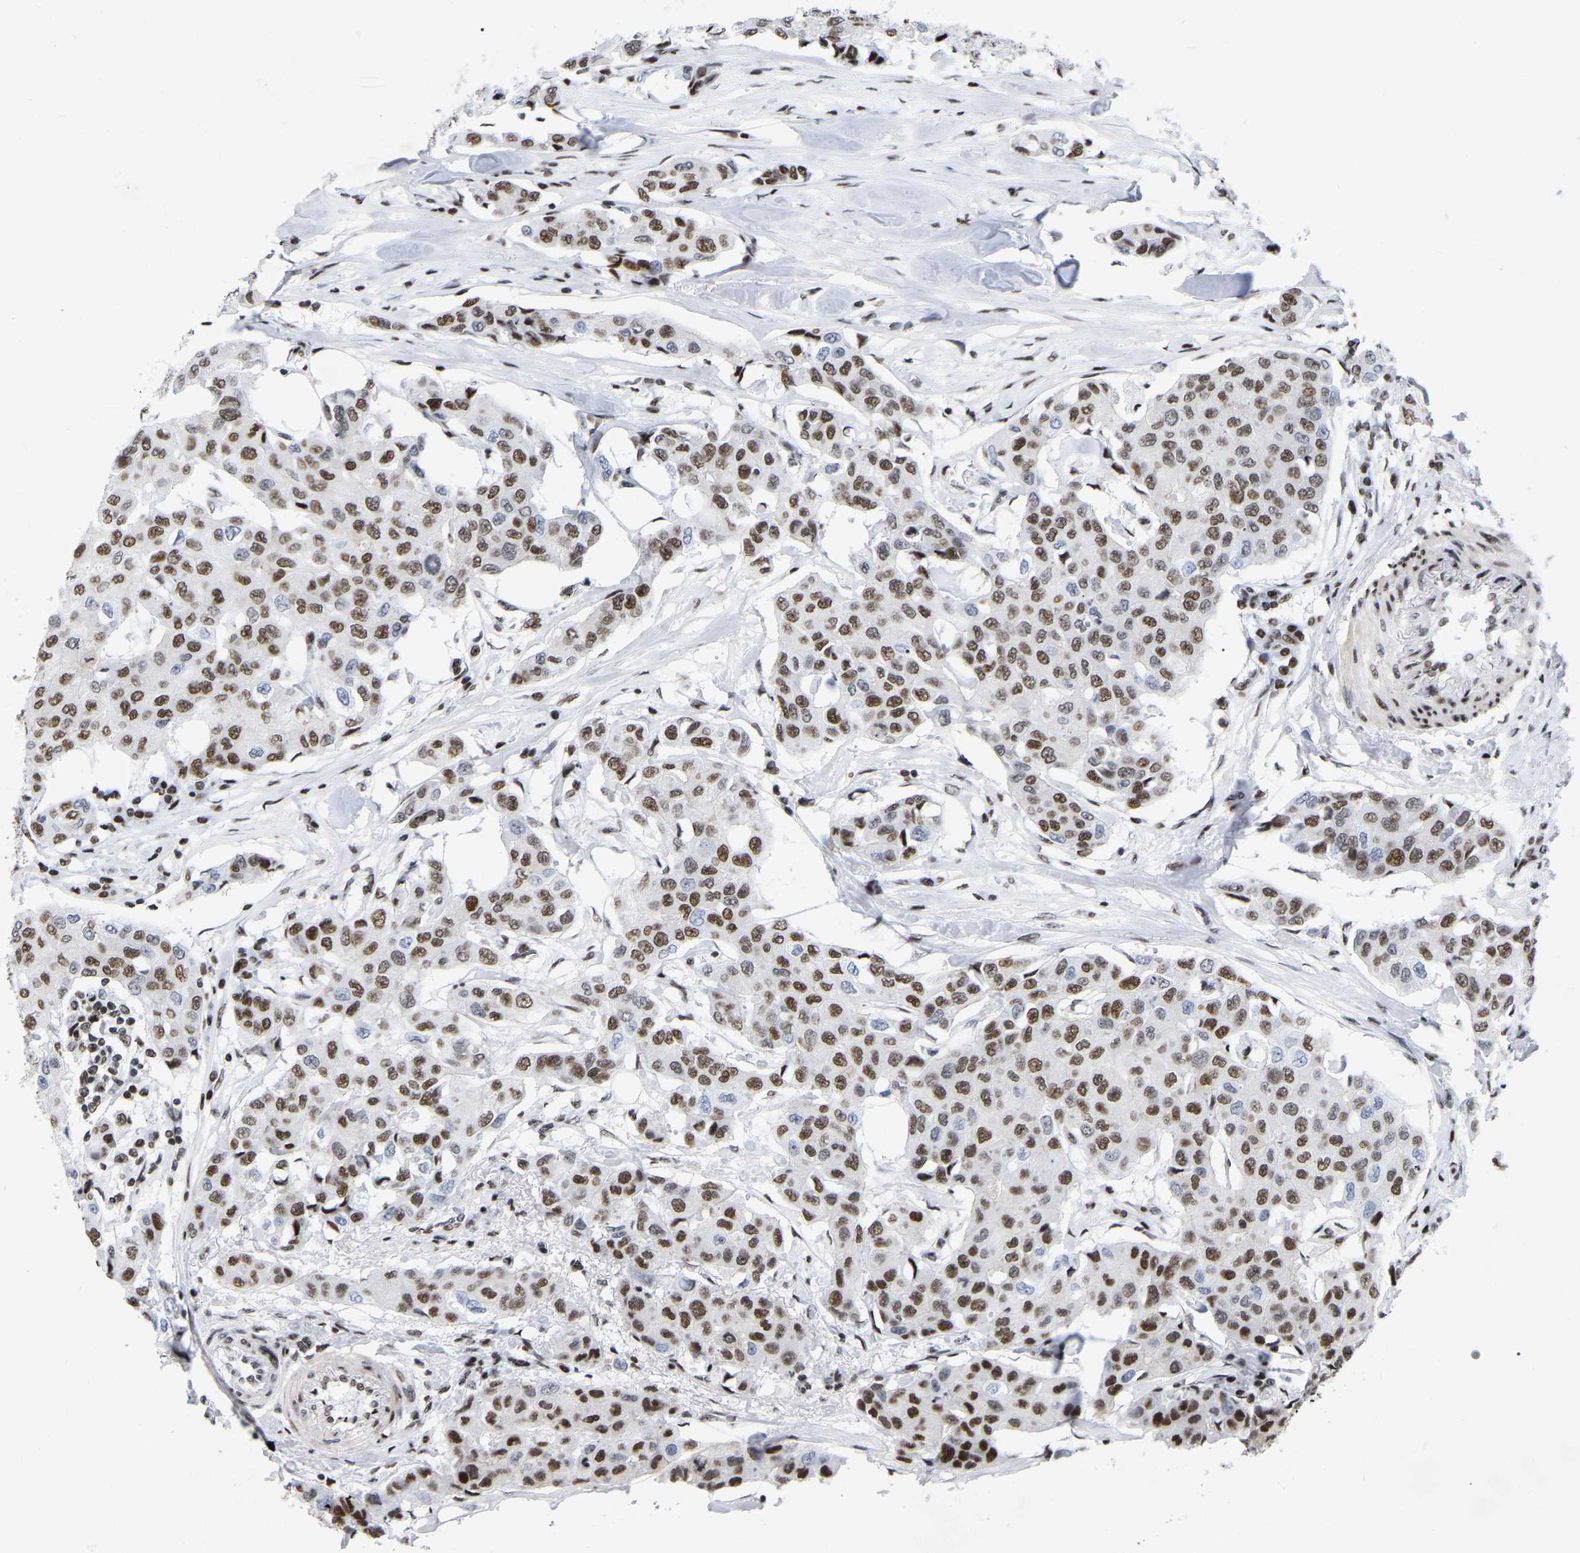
{"staining": {"intensity": "moderate", "quantity": ">75%", "location": "nuclear"}, "tissue": "breast cancer", "cell_type": "Tumor cells", "image_type": "cancer", "snomed": [{"axis": "morphology", "description": "Duct carcinoma"}, {"axis": "topography", "description": "Breast"}], "caption": "This is a histology image of immunohistochemistry (IHC) staining of breast cancer, which shows moderate expression in the nuclear of tumor cells.", "gene": "PRCC", "patient": {"sex": "female", "age": 80}}